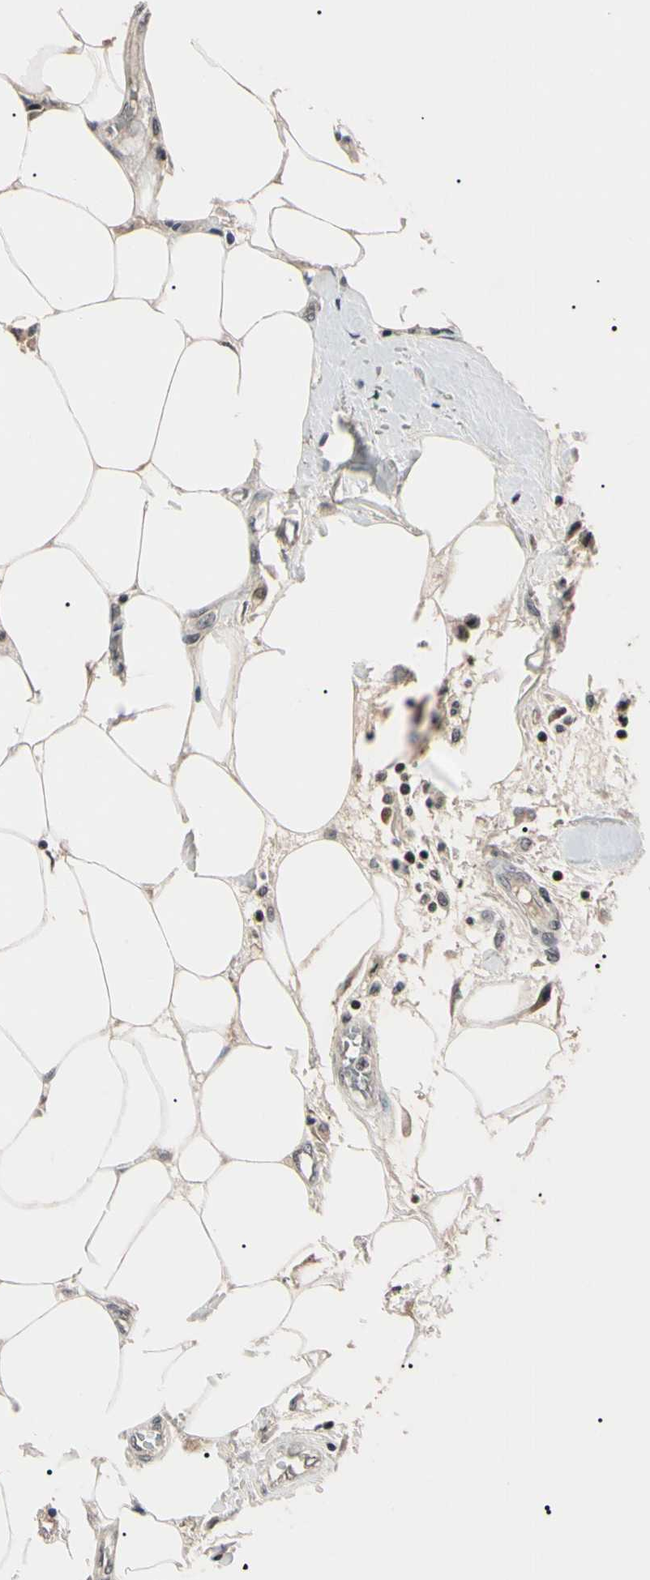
{"staining": {"intensity": "weak", "quantity": ">75%", "location": "cytoplasmic/membranous"}, "tissue": "breast cancer", "cell_type": "Tumor cells", "image_type": "cancer", "snomed": [{"axis": "morphology", "description": "Duct carcinoma"}, {"axis": "topography", "description": "Breast"}], "caption": "Breast cancer (intraductal carcinoma) stained with a protein marker reveals weak staining in tumor cells.", "gene": "YY1", "patient": {"sex": "female", "age": 80}}